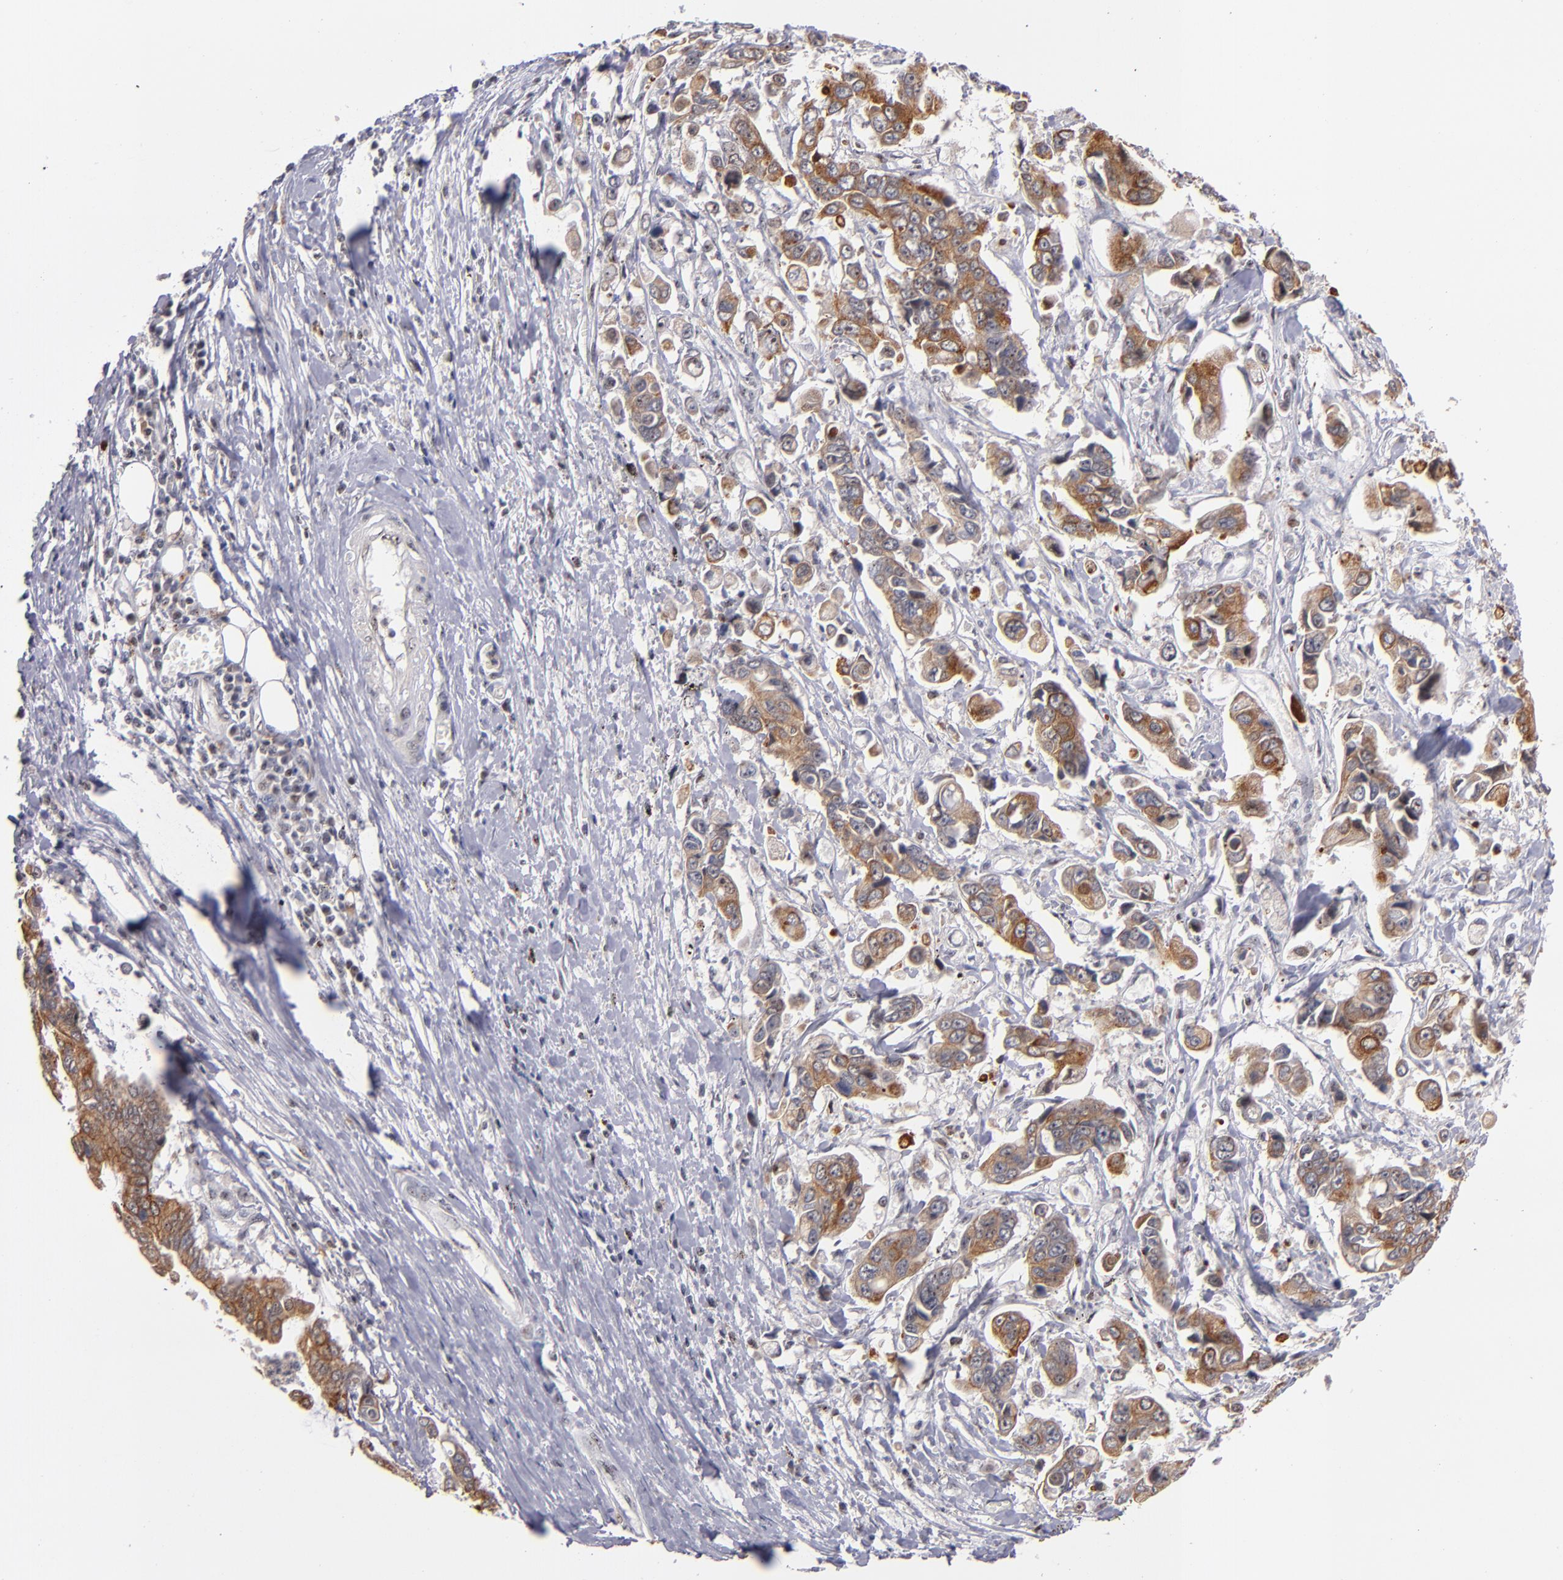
{"staining": {"intensity": "moderate", "quantity": ">75%", "location": "cytoplasmic/membranous"}, "tissue": "stomach cancer", "cell_type": "Tumor cells", "image_type": "cancer", "snomed": [{"axis": "morphology", "description": "Adenocarcinoma, NOS"}, {"axis": "topography", "description": "Stomach, upper"}], "caption": "Protein positivity by IHC displays moderate cytoplasmic/membranous expression in about >75% of tumor cells in stomach cancer.", "gene": "PCNX4", "patient": {"sex": "male", "age": 80}}